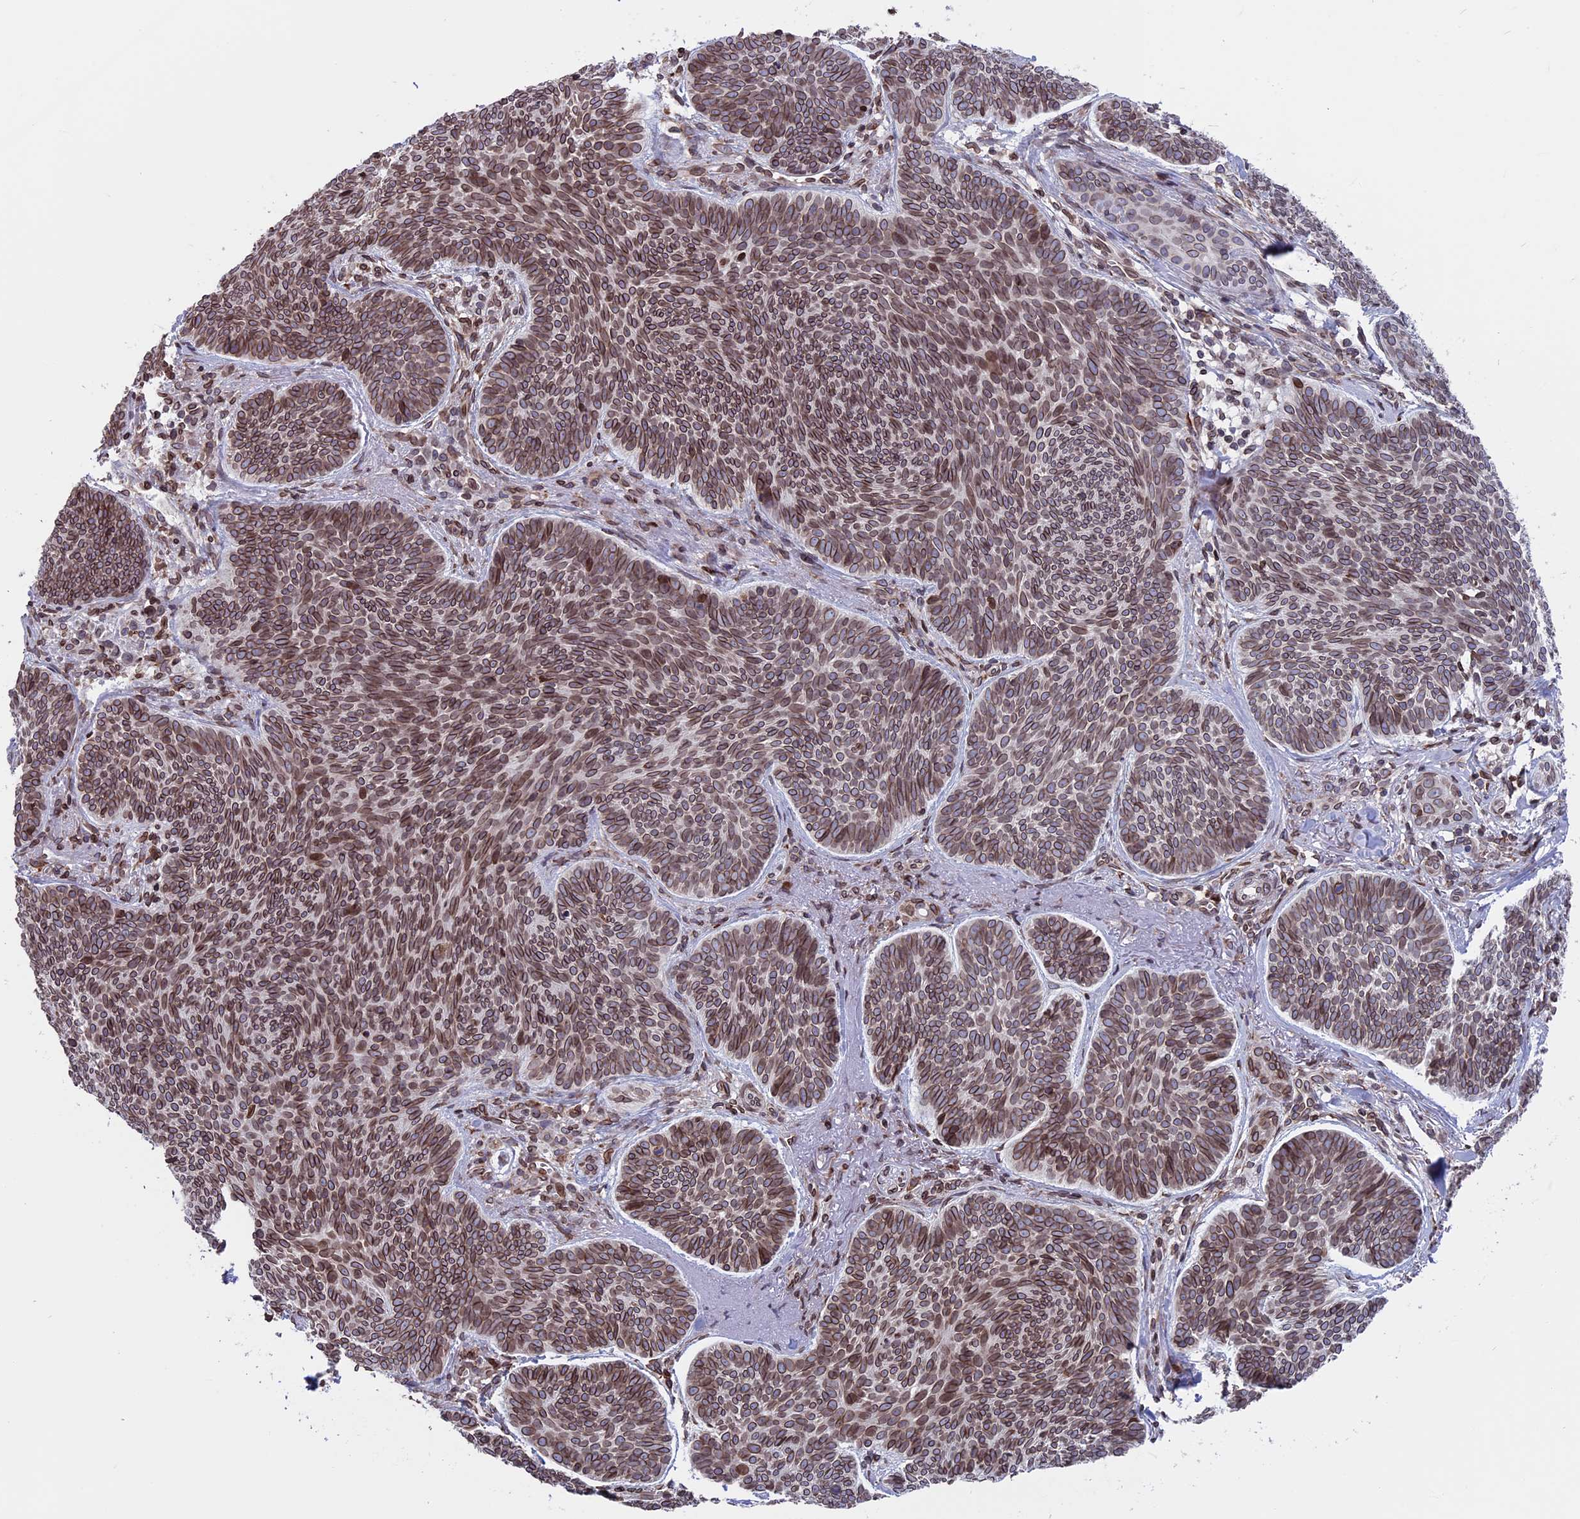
{"staining": {"intensity": "moderate", "quantity": ">75%", "location": "cytoplasmic/membranous,nuclear"}, "tissue": "skin cancer", "cell_type": "Tumor cells", "image_type": "cancer", "snomed": [{"axis": "morphology", "description": "Basal cell carcinoma"}, {"axis": "topography", "description": "Skin"}], "caption": "About >75% of tumor cells in human basal cell carcinoma (skin) exhibit moderate cytoplasmic/membranous and nuclear protein positivity as visualized by brown immunohistochemical staining.", "gene": "PTCHD4", "patient": {"sex": "female", "age": 74}}